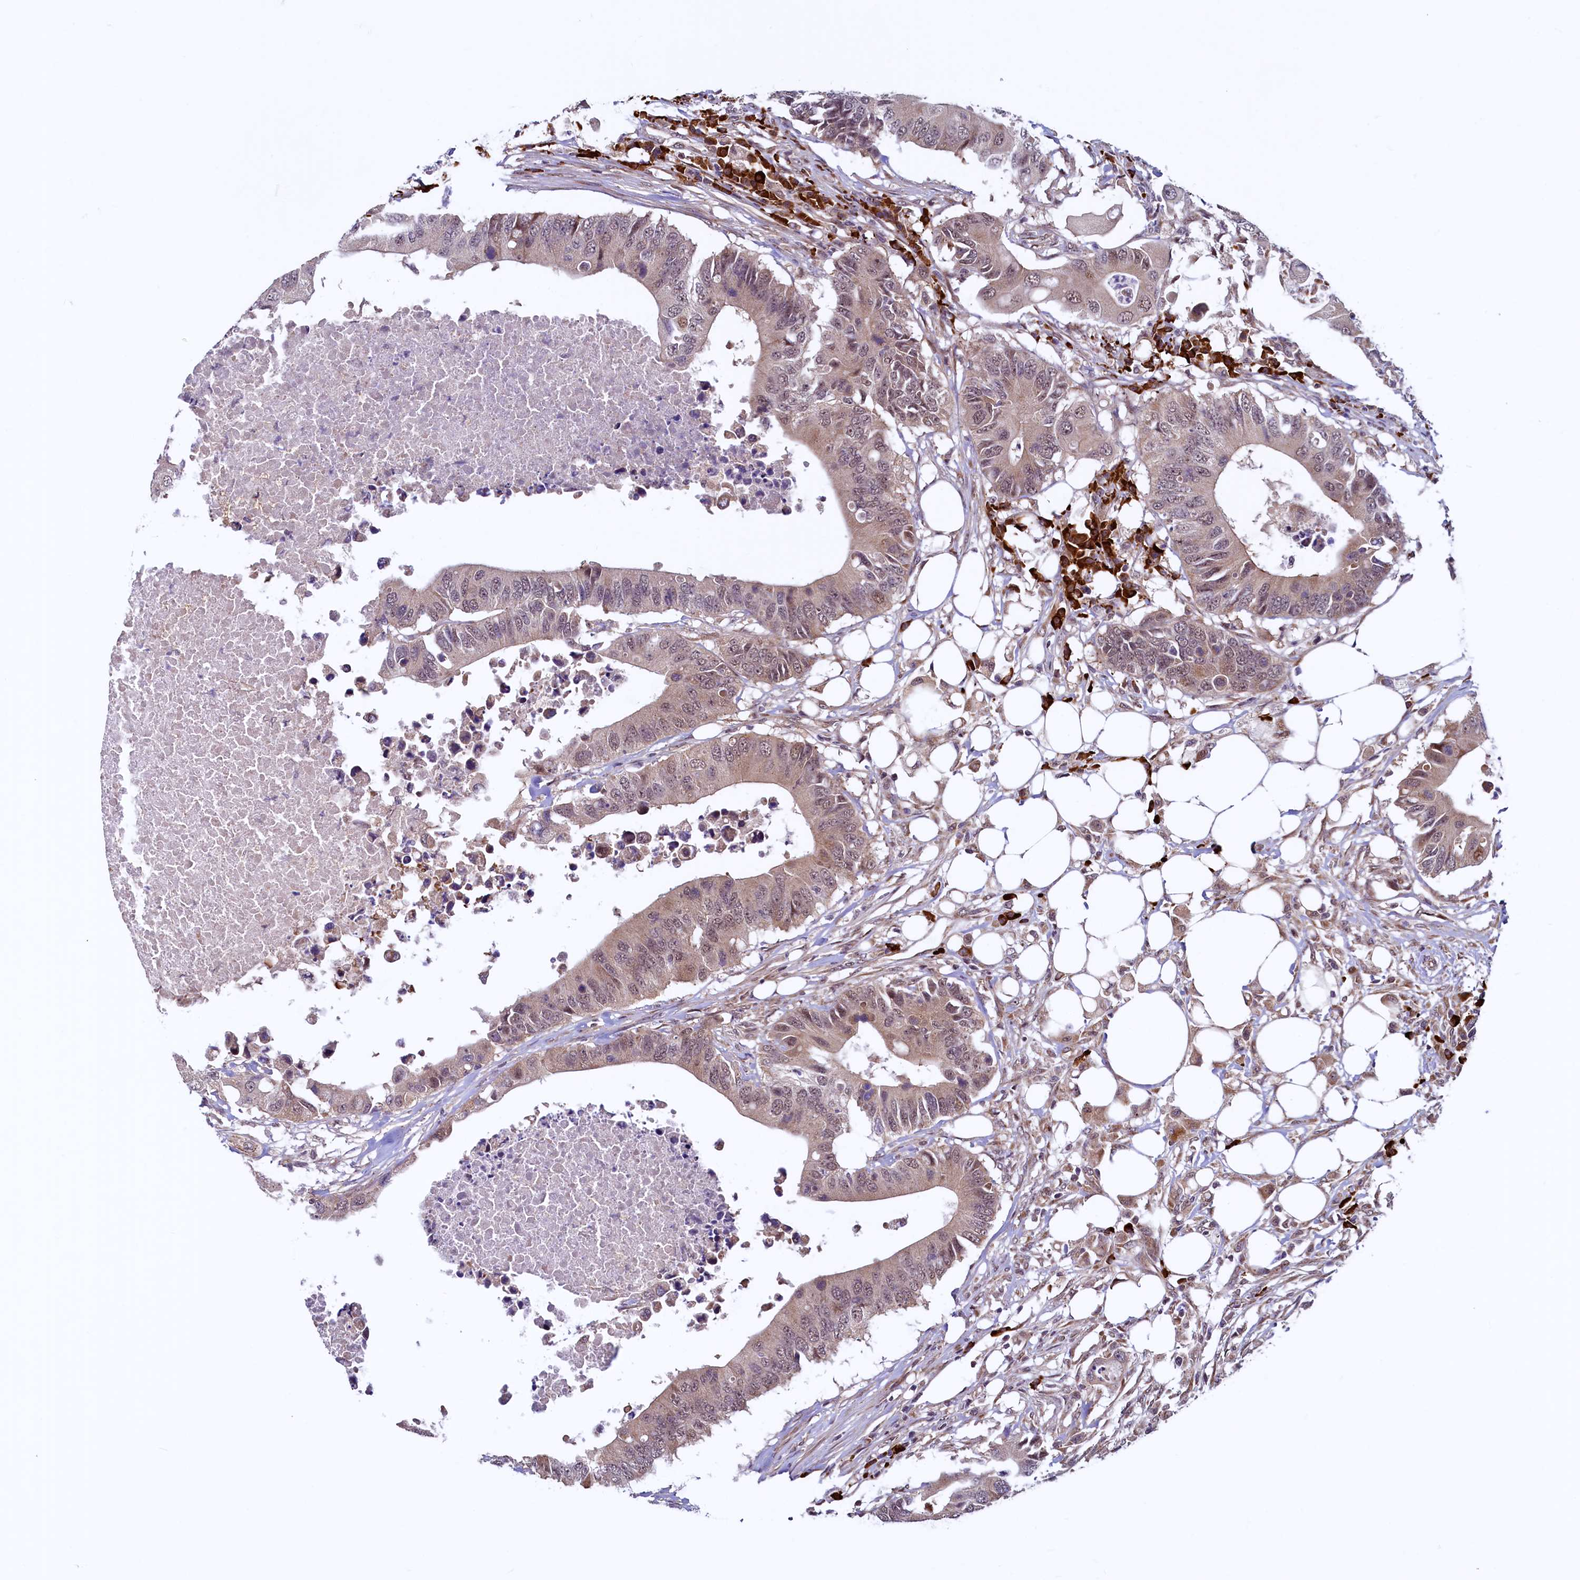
{"staining": {"intensity": "moderate", "quantity": ">75%", "location": "cytoplasmic/membranous,nuclear"}, "tissue": "colorectal cancer", "cell_type": "Tumor cells", "image_type": "cancer", "snomed": [{"axis": "morphology", "description": "Adenocarcinoma, NOS"}, {"axis": "topography", "description": "Colon"}], "caption": "Immunohistochemistry (IHC) (DAB (3,3'-diaminobenzidine)) staining of human colorectal adenocarcinoma shows moderate cytoplasmic/membranous and nuclear protein expression in about >75% of tumor cells.", "gene": "RBFA", "patient": {"sex": "male", "age": 71}}